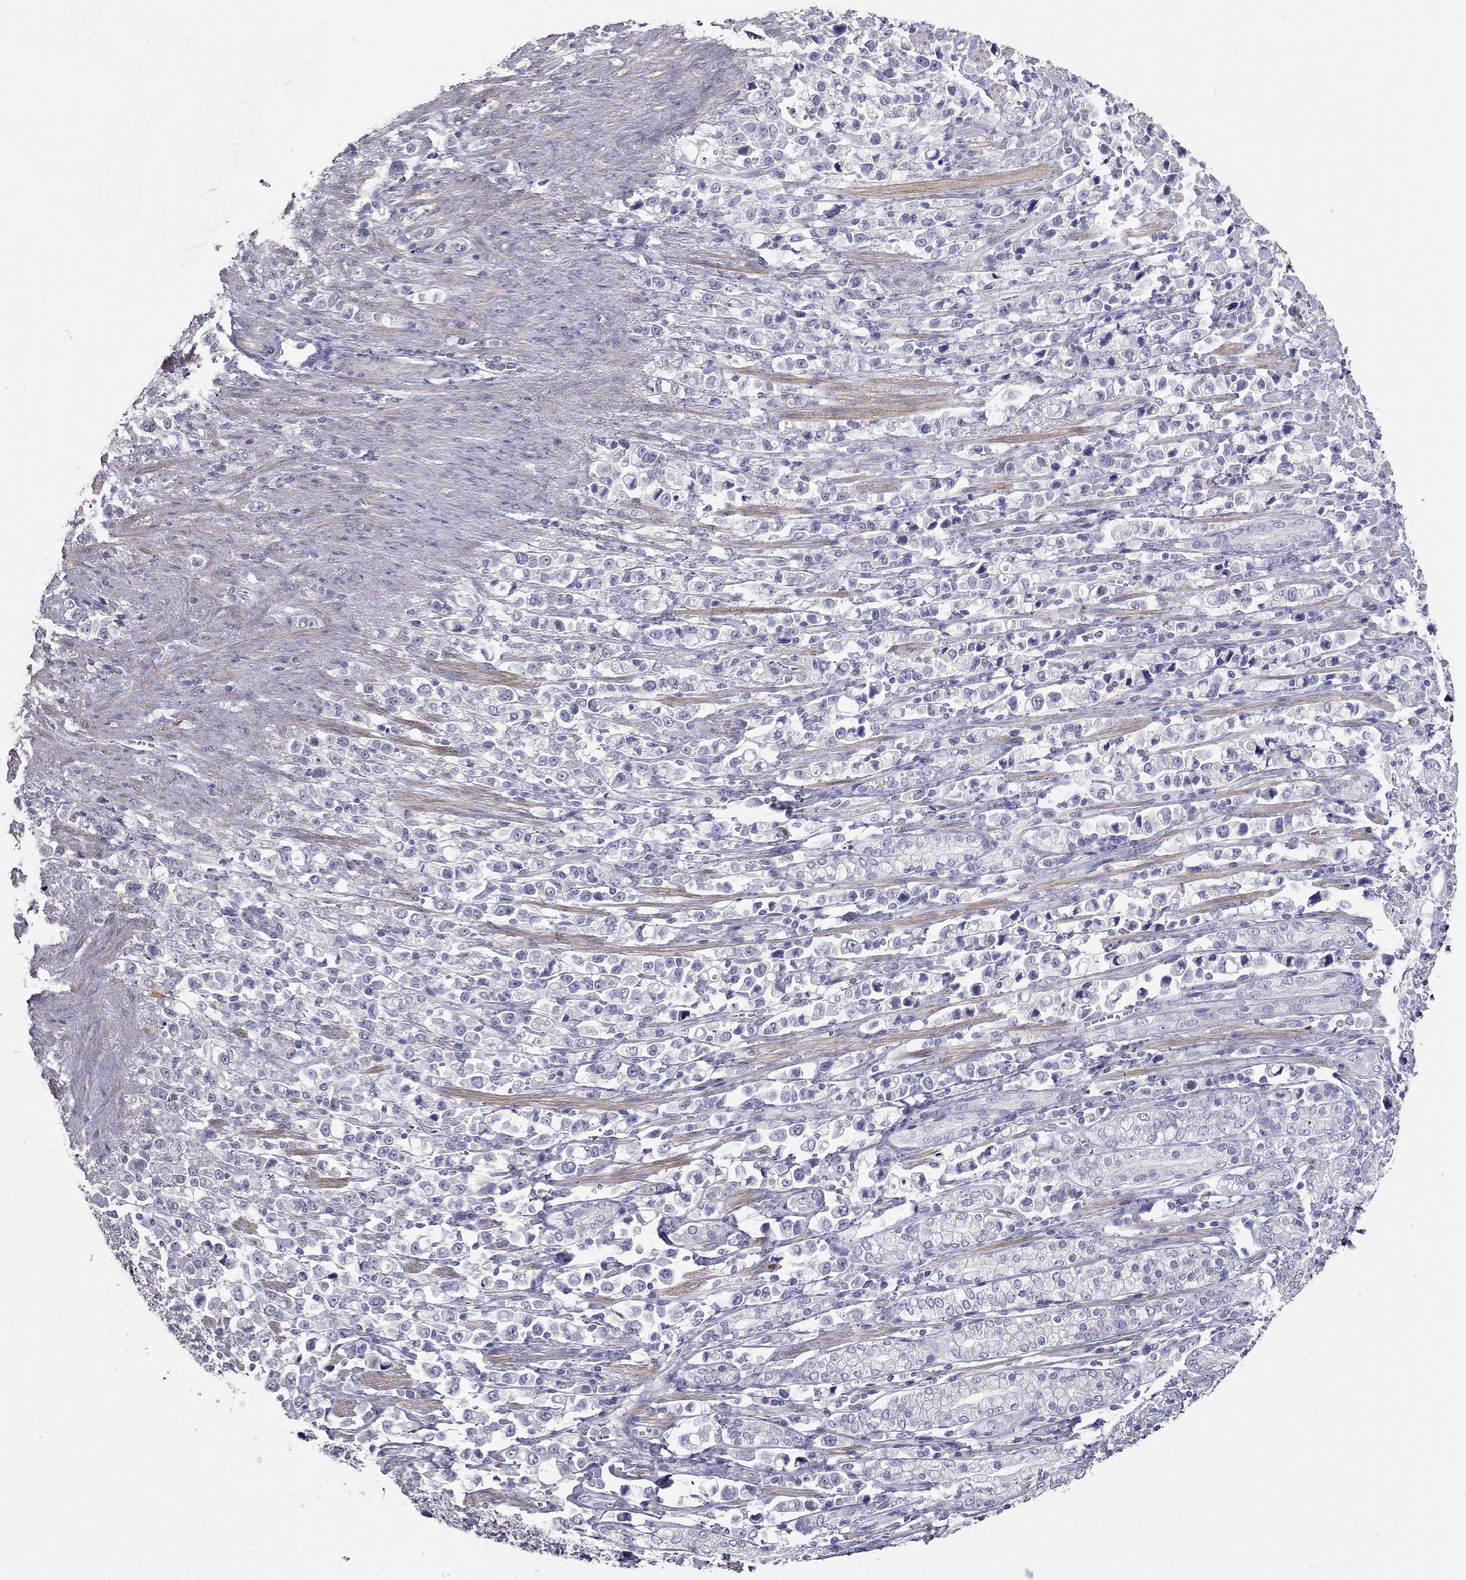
{"staining": {"intensity": "negative", "quantity": "none", "location": "none"}, "tissue": "stomach cancer", "cell_type": "Tumor cells", "image_type": "cancer", "snomed": [{"axis": "morphology", "description": "Adenocarcinoma, NOS"}, {"axis": "topography", "description": "Stomach"}], "caption": "An image of stomach adenocarcinoma stained for a protein demonstrates no brown staining in tumor cells.", "gene": "LY6H", "patient": {"sex": "male", "age": 63}}